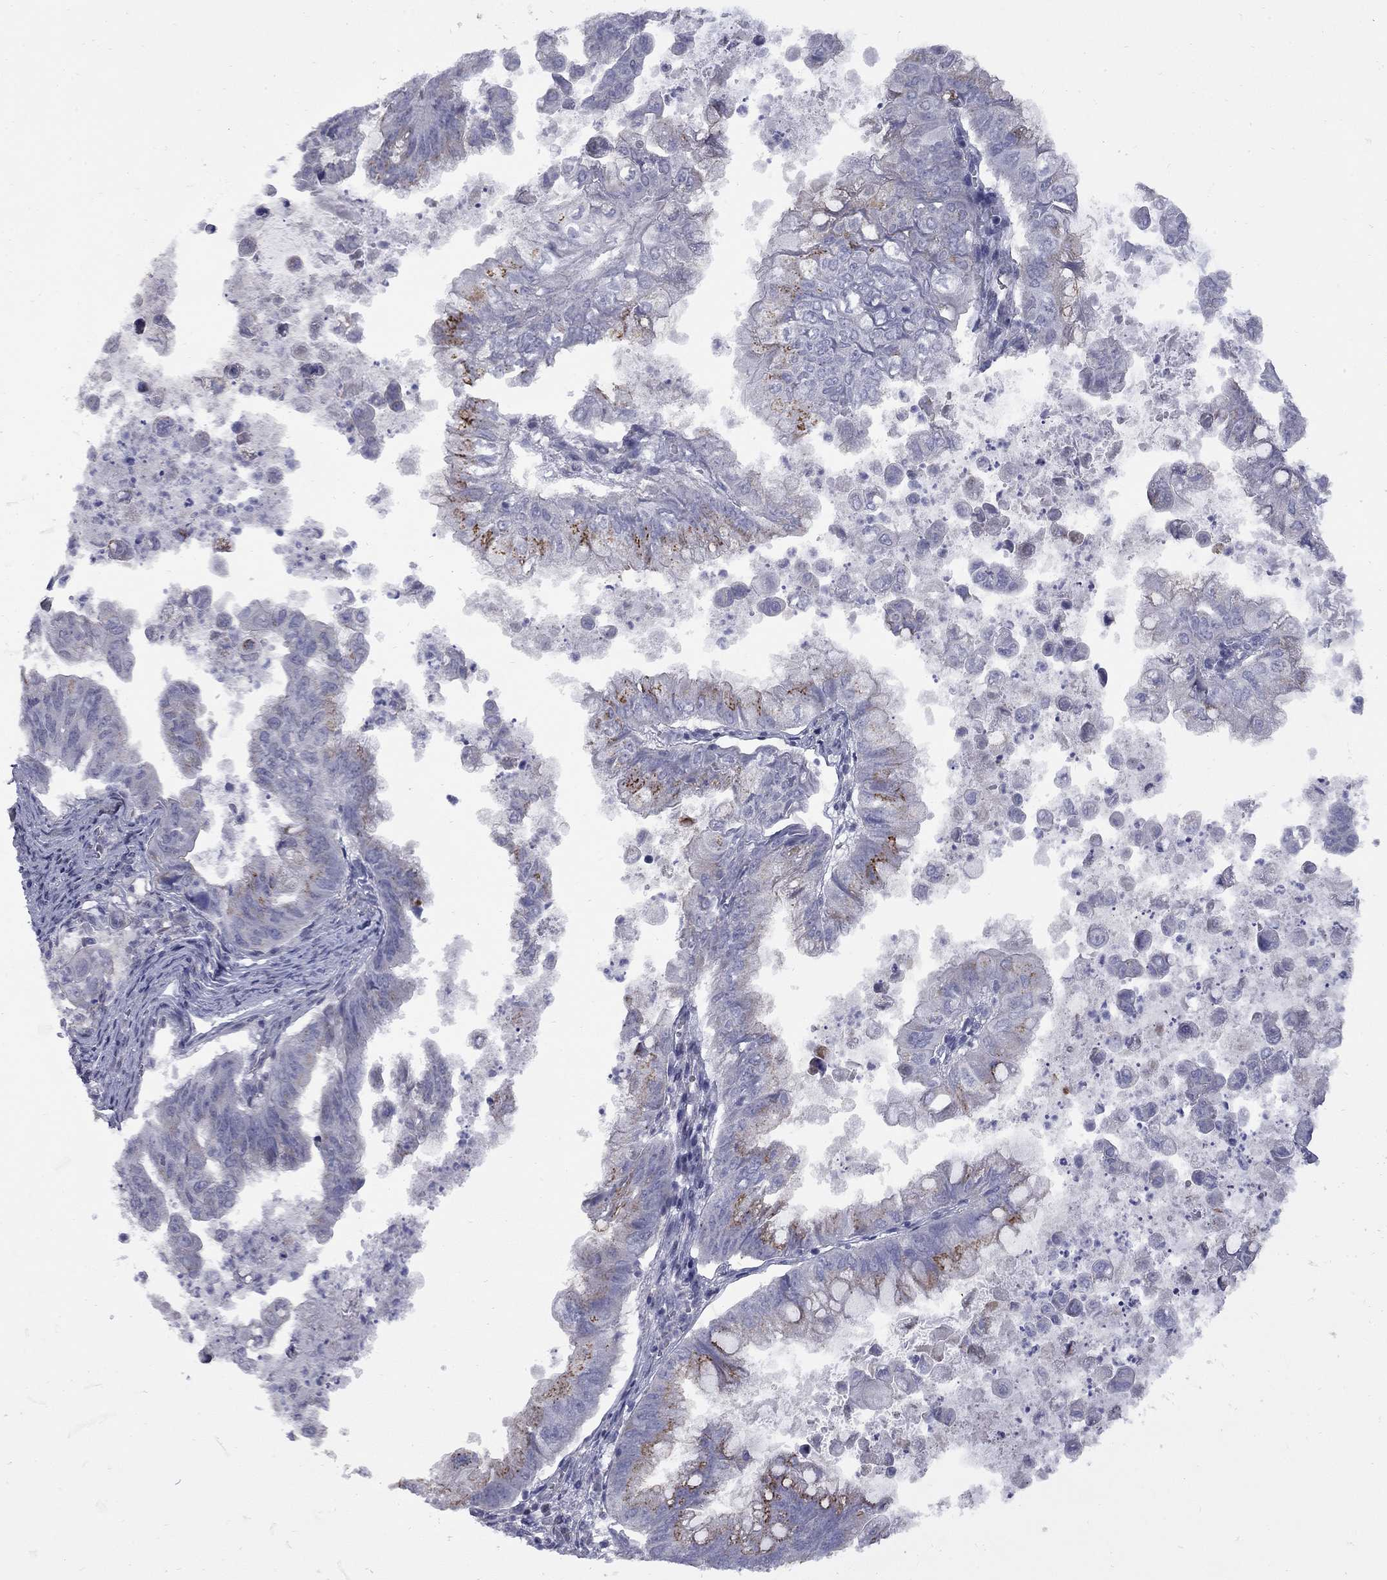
{"staining": {"intensity": "strong", "quantity": "25%-75%", "location": "cytoplasmic/membranous"}, "tissue": "stomach cancer", "cell_type": "Tumor cells", "image_type": "cancer", "snomed": [{"axis": "morphology", "description": "Adenocarcinoma, NOS"}, {"axis": "topography", "description": "Stomach, upper"}], "caption": "Adenocarcinoma (stomach) was stained to show a protein in brown. There is high levels of strong cytoplasmic/membranous expression in about 25%-75% of tumor cells. The protein is stained brown, and the nuclei are stained in blue (DAB (3,3'-diaminobenzidine) IHC with brightfield microscopy, high magnification).", "gene": "HTR4", "patient": {"sex": "male", "age": 80}}